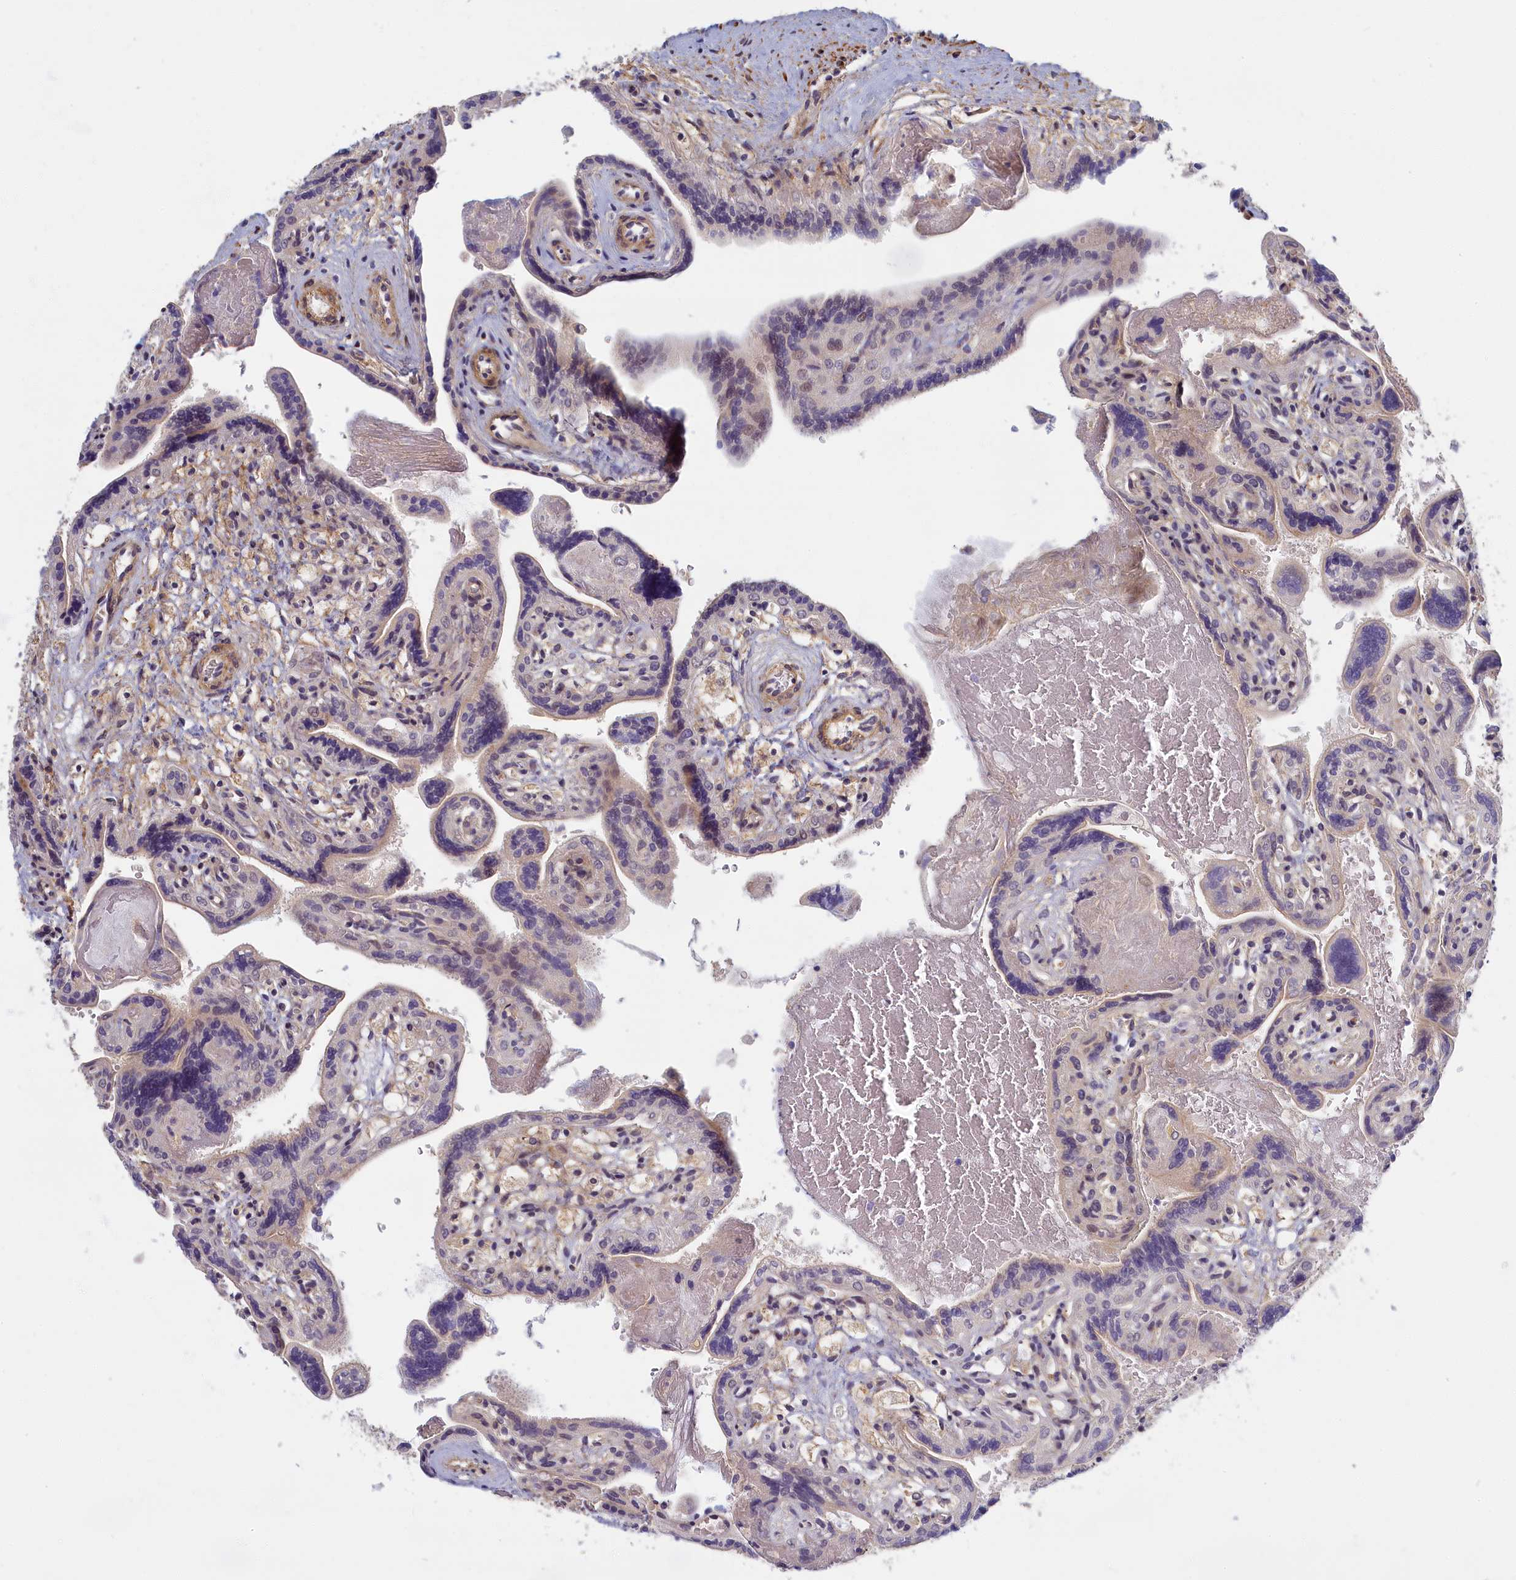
{"staining": {"intensity": "negative", "quantity": "none", "location": "none"}, "tissue": "placenta", "cell_type": "Trophoblastic cells", "image_type": "normal", "snomed": [{"axis": "morphology", "description": "Normal tissue, NOS"}, {"axis": "topography", "description": "Placenta"}], "caption": "Trophoblastic cells show no significant protein expression in unremarkable placenta. (Immunohistochemistry, brightfield microscopy, high magnification).", "gene": "TRPM4", "patient": {"sex": "female", "age": 37}}